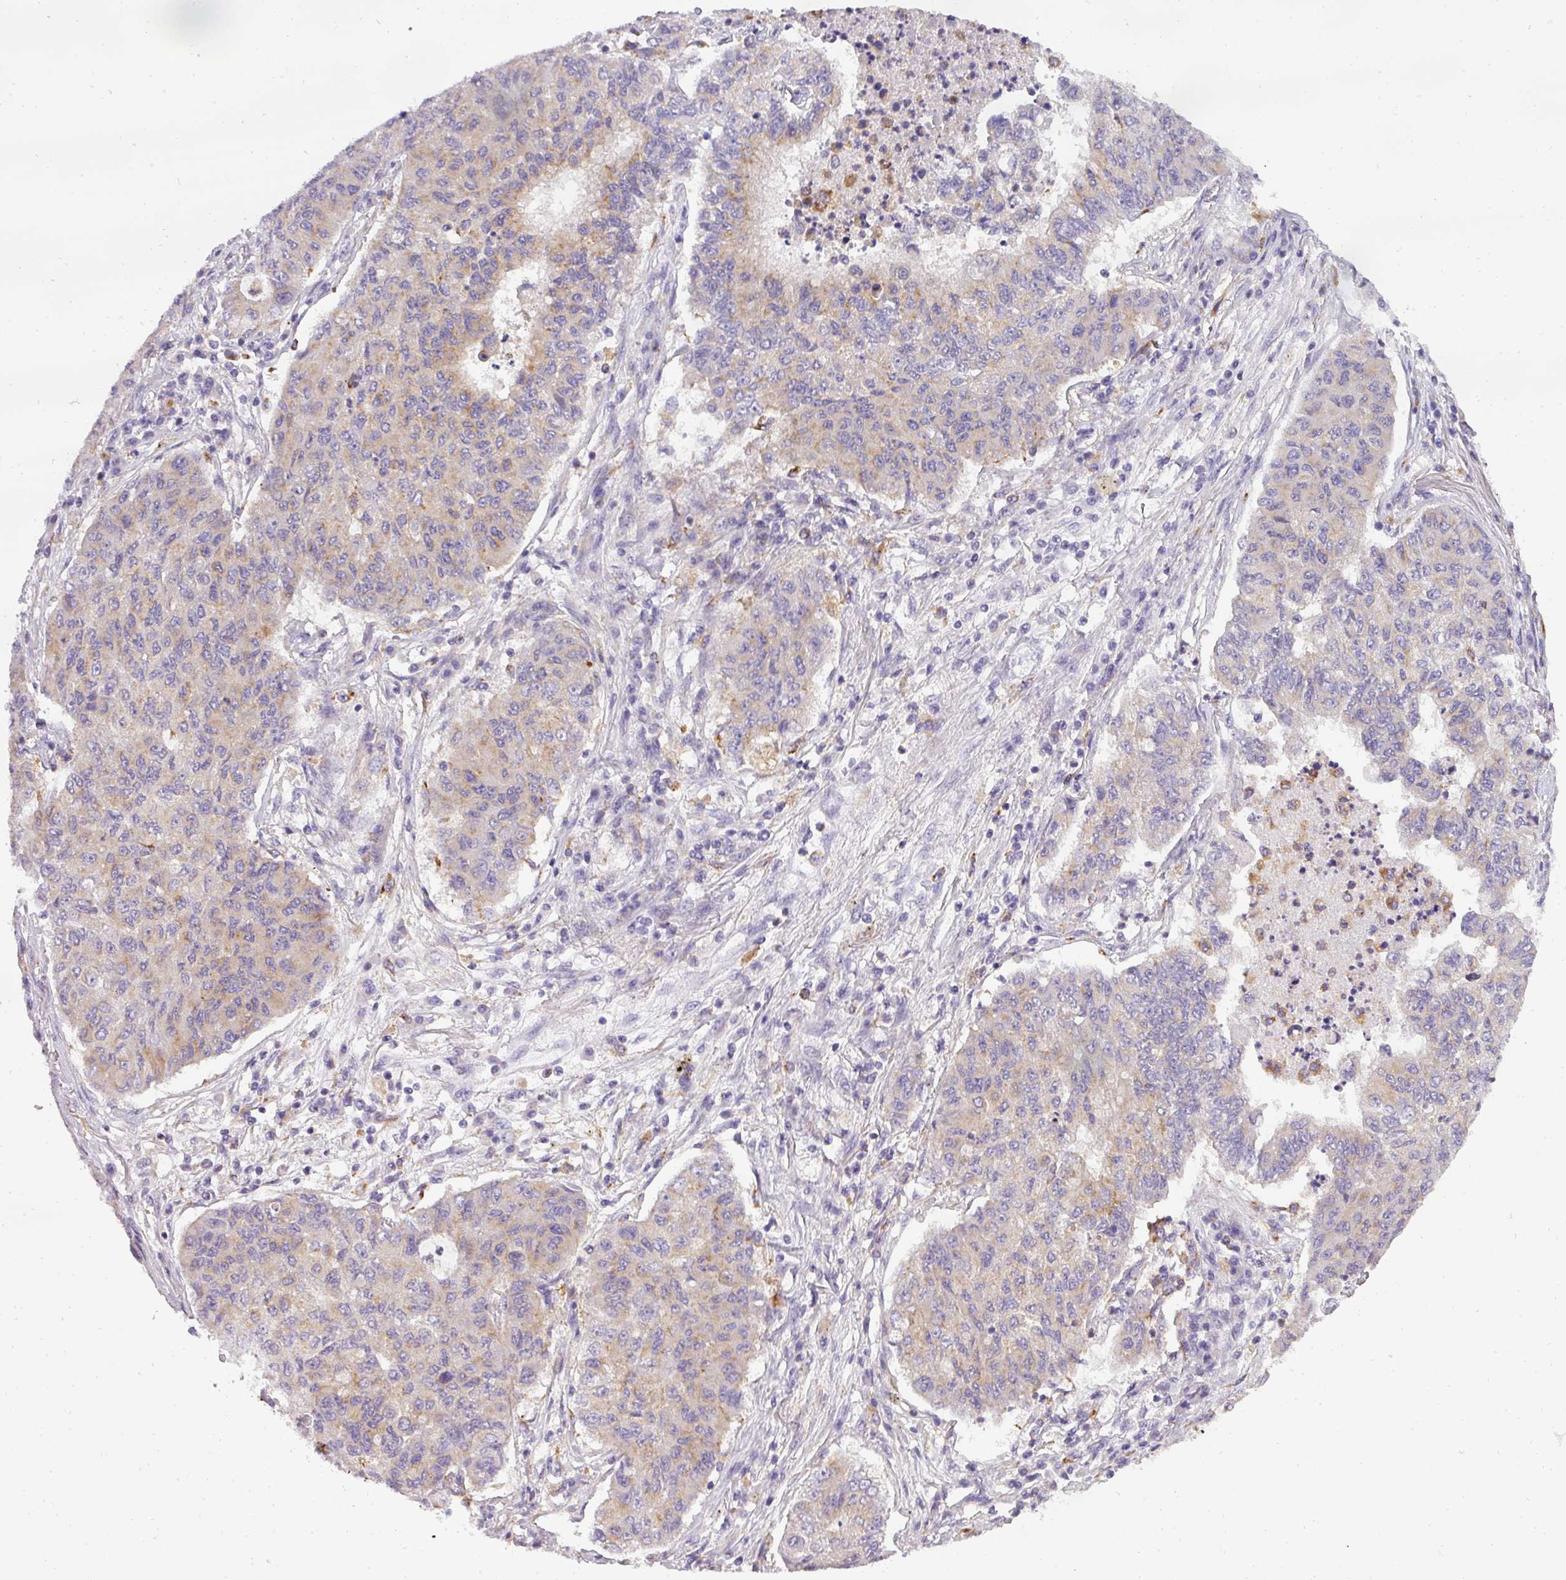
{"staining": {"intensity": "weak", "quantity": "25%-75%", "location": "cytoplasmic/membranous"}, "tissue": "lung cancer", "cell_type": "Tumor cells", "image_type": "cancer", "snomed": [{"axis": "morphology", "description": "Squamous cell carcinoma, NOS"}, {"axis": "topography", "description": "Lung"}], "caption": "Immunohistochemistry (IHC) micrograph of neoplastic tissue: human lung cancer (squamous cell carcinoma) stained using immunohistochemistry (IHC) exhibits low levels of weak protein expression localized specifically in the cytoplasmic/membranous of tumor cells, appearing as a cytoplasmic/membranous brown color.", "gene": "ATP6V1D", "patient": {"sex": "male", "age": 74}}